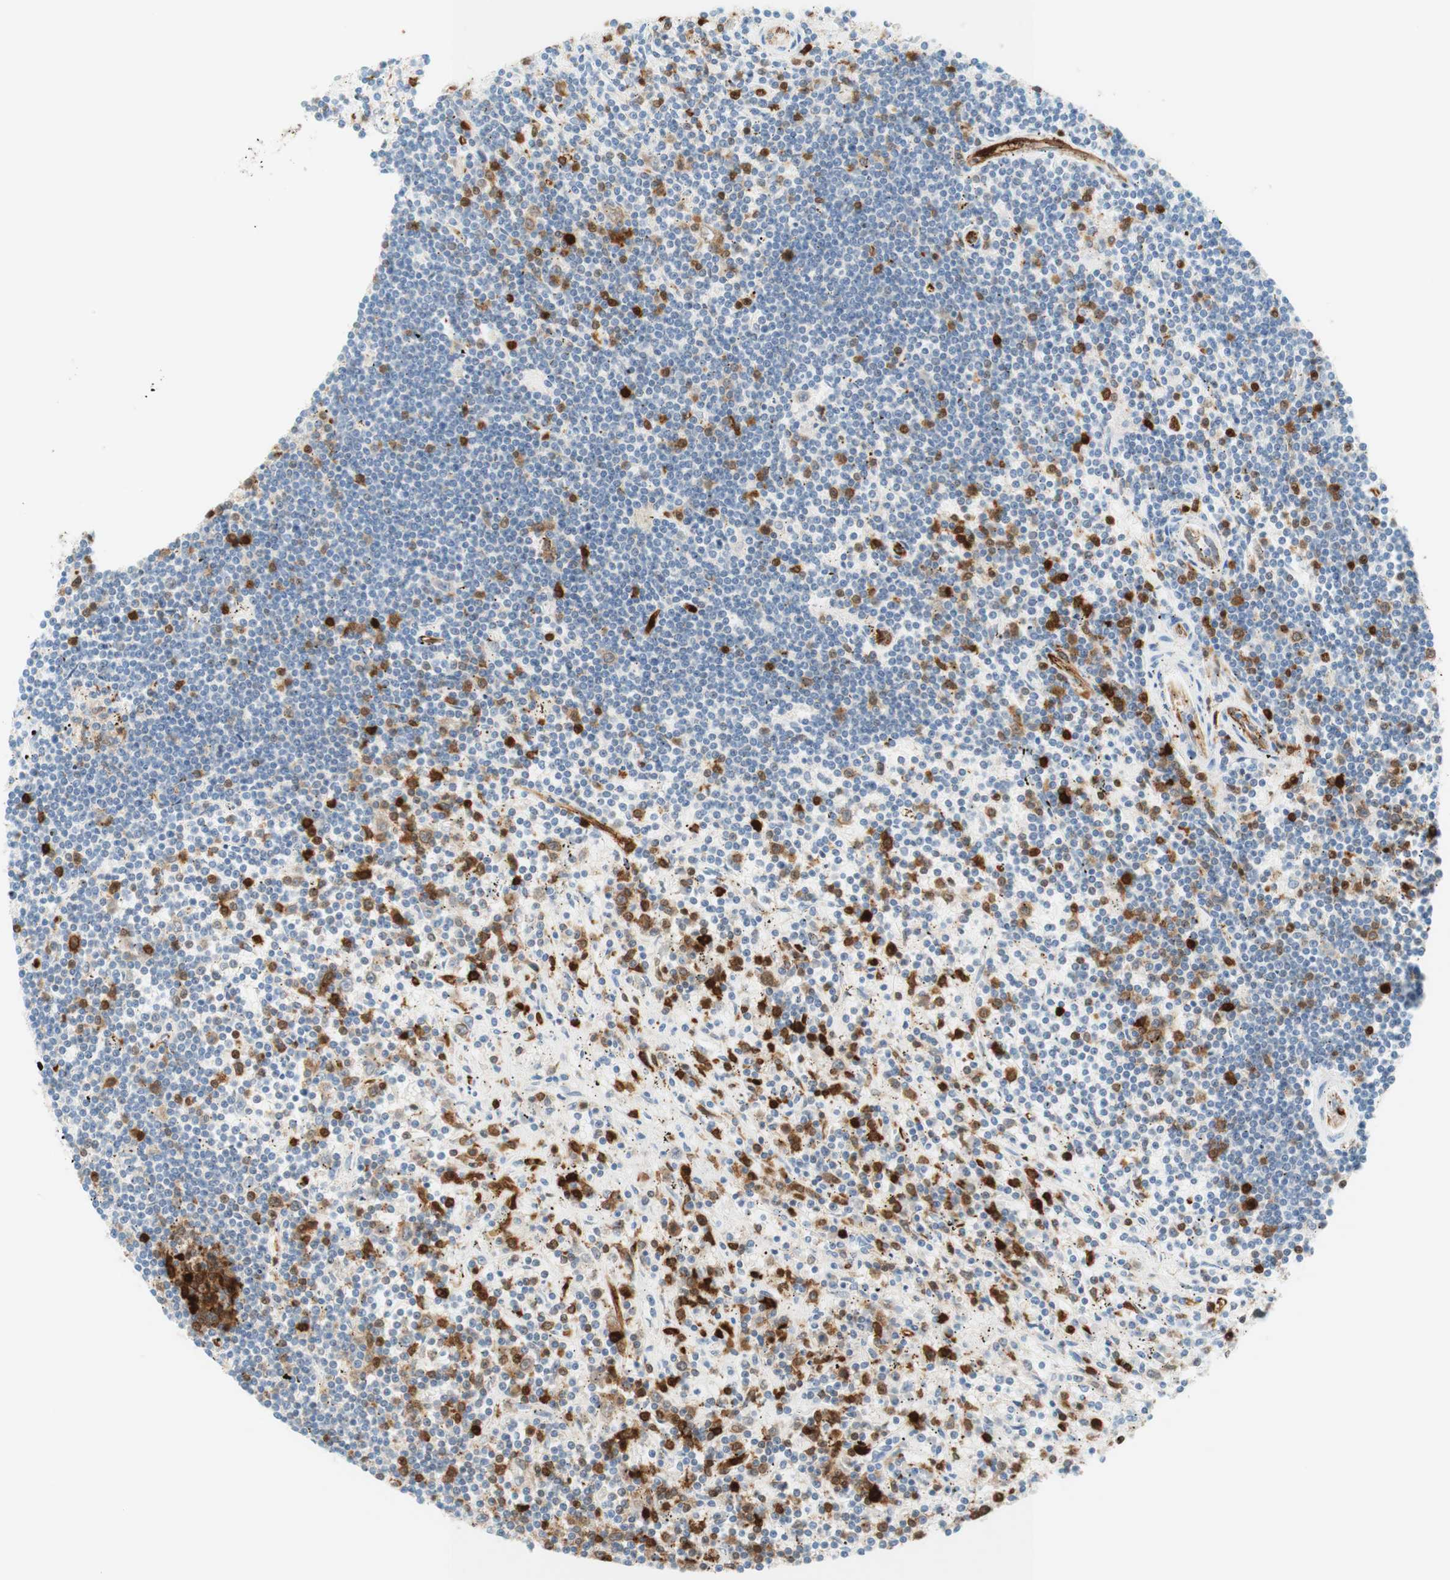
{"staining": {"intensity": "strong", "quantity": "<25%", "location": "cytoplasmic/membranous,nuclear"}, "tissue": "lymphoma", "cell_type": "Tumor cells", "image_type": "cancer", "snomed": [{"axis": "morphology", "description": "Malignant lymphoma, non-Hodgkin's type, Low grade"}, {"axis": "topography", "description": "Spleen"}], "caption": "This photomicrograph reveals low-grade malignant lymphoma, non-Hodgkin's type stained with IHC to label a protein in brown. The cytoplasmic/membranous and nuclear of tumor cells show strong positivity for the protein. Nuclei are counter-stained blue.", "gene": "STMN1", "patient": {"sex": "male", "age": 76}}